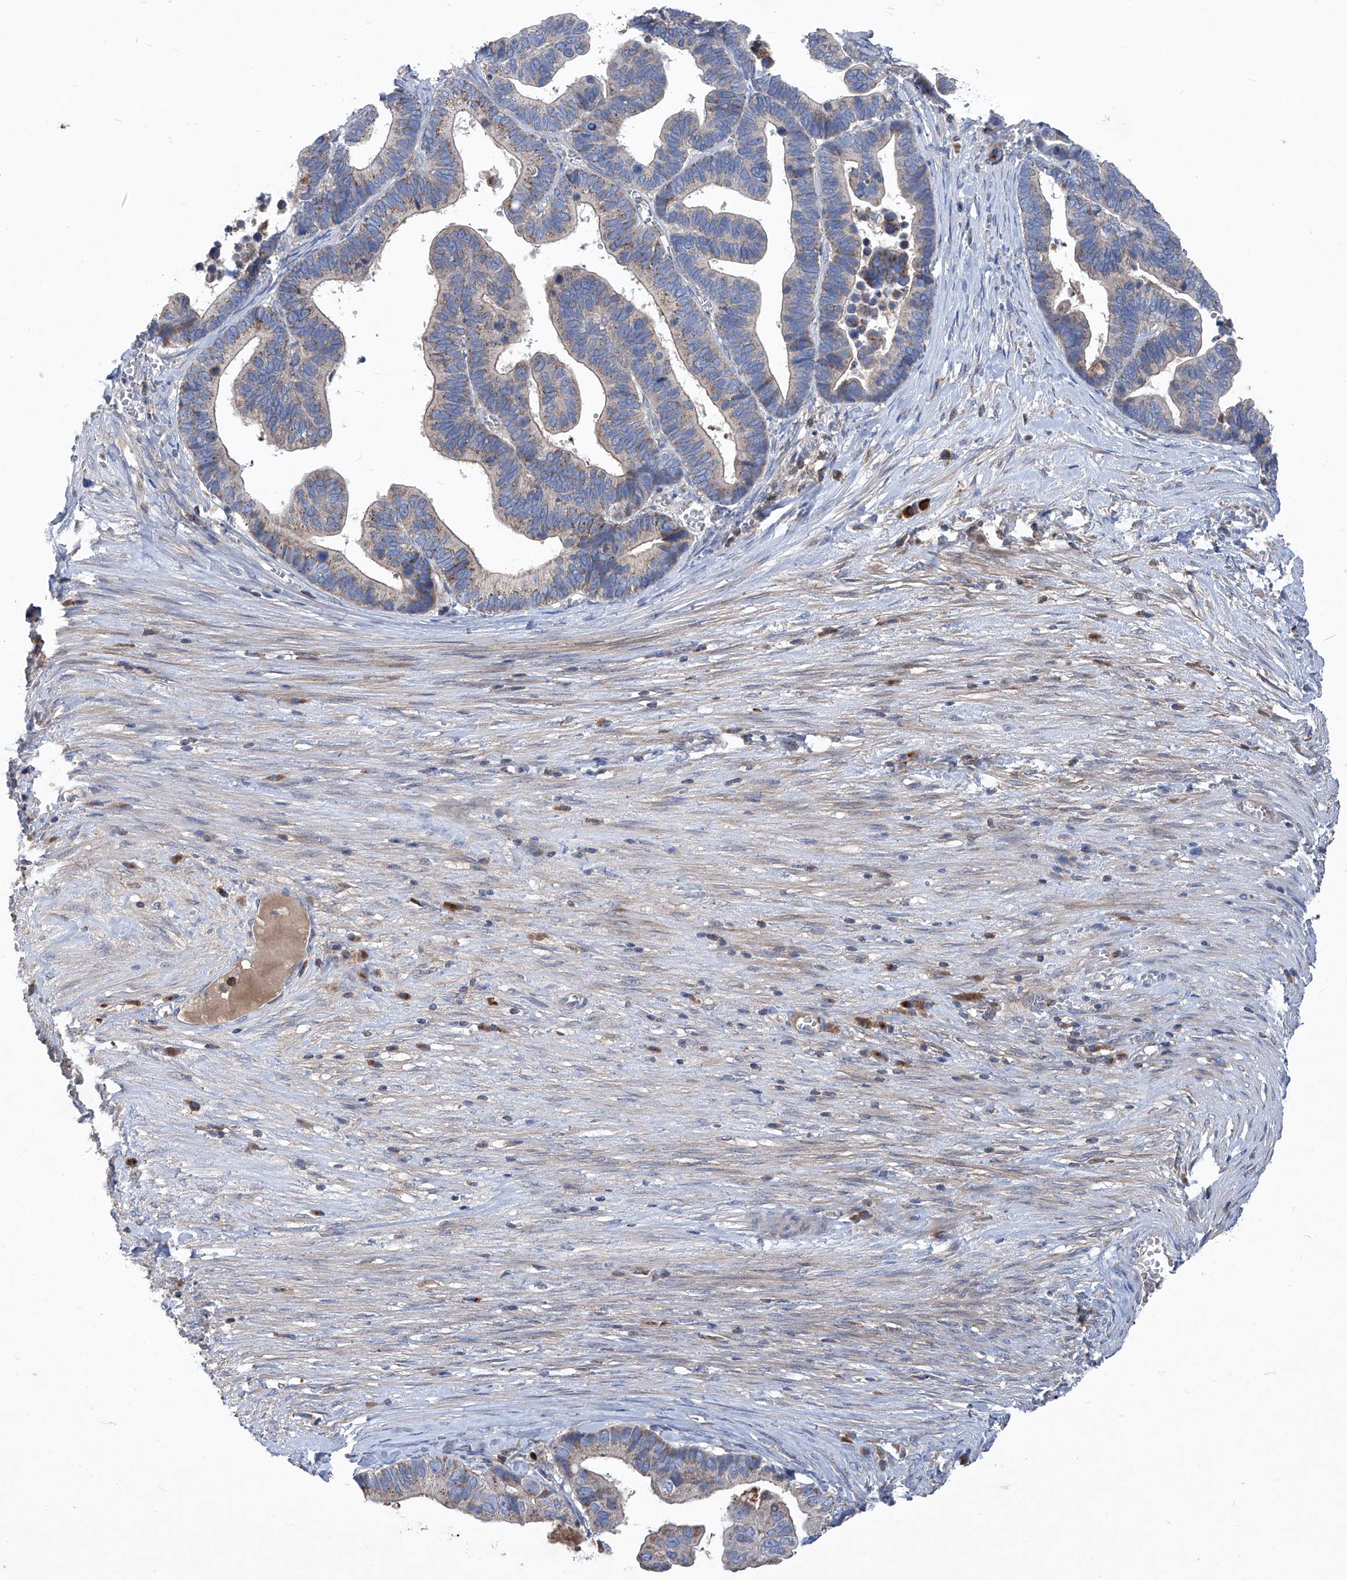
{"staining": {"intensity": "weak", "quantity": "25%-75%", "location": "cytoplasmic/membranous"}, "tissue": "ovarian cancer", "cell_type": "Tumor cells", "image_type": "cancer", "snomed": [{"axis": "morphology", "description": "Cystadenocarcinoma, serous, NOS"}, {"axis": "topography", "description": "Ovary"}], "caption": "A histopathology image of human ovarian cancer (serous cystadenocarcinoma) stained for a protein displays weak cytoplasmic/membranous brown staining in tumor cells.", "gene": "EPHA8", "patient": {"sex": "female", "age": 56}}